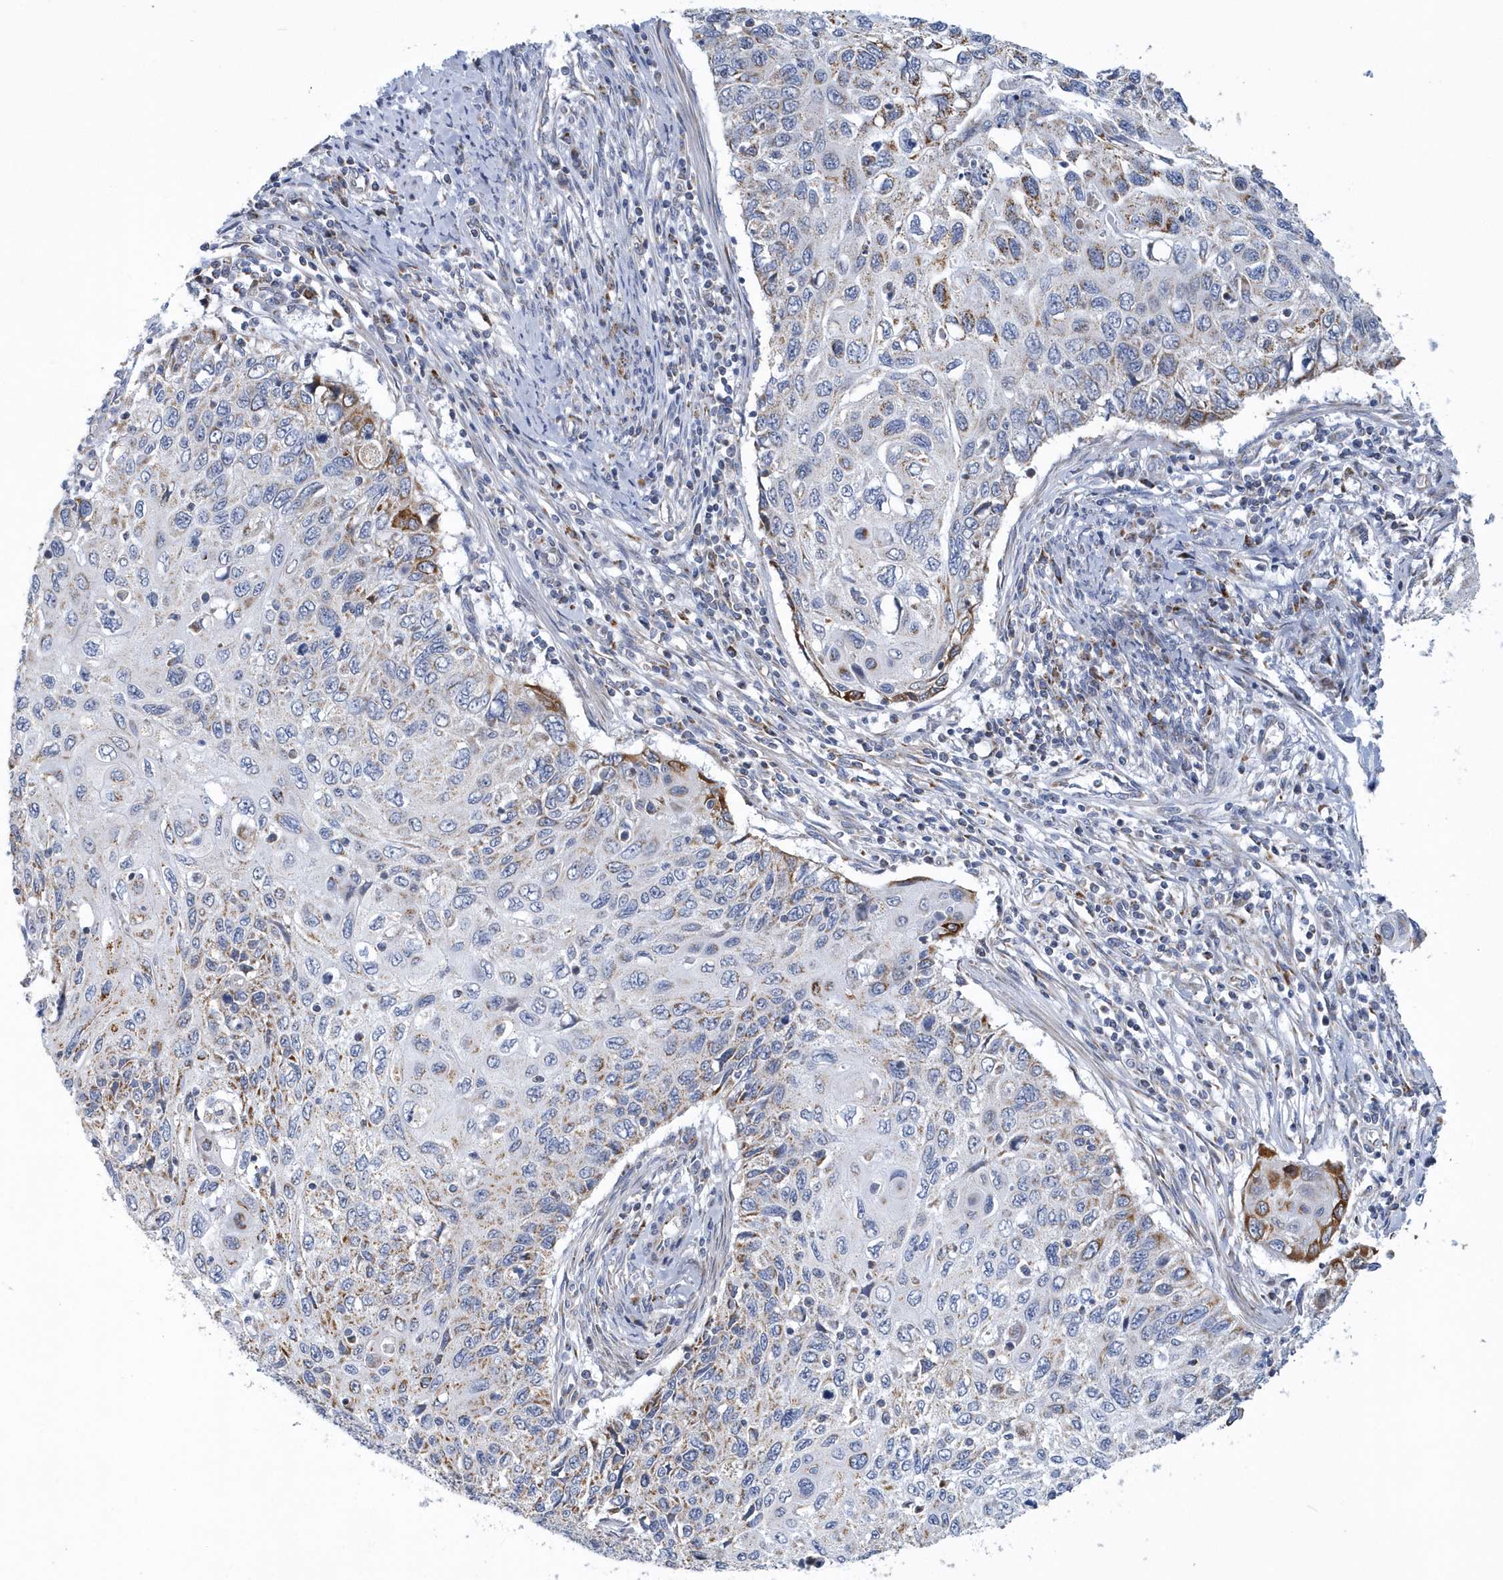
{"staining": {"intensity": "moderate", "quantity": "<25%", "location": "cytoplasmic/membranous"}, "tissue": "cervical cancer", "cell_type": "Tumor cells", "image_type": "cancer", "snomed": [{"axis": "morphology", "description": "Squamous cell carcinoma, NOS"}, {"axis": "topography", "description": "Cervix"}], "caption": "Tumor cells show moderate cytoplasmic/membranous staining in about <25% of cells in squamous cell carcinoma (cervical).", "gene": "VWA5B2", "patient": {"sex": "female", "age": 70}}